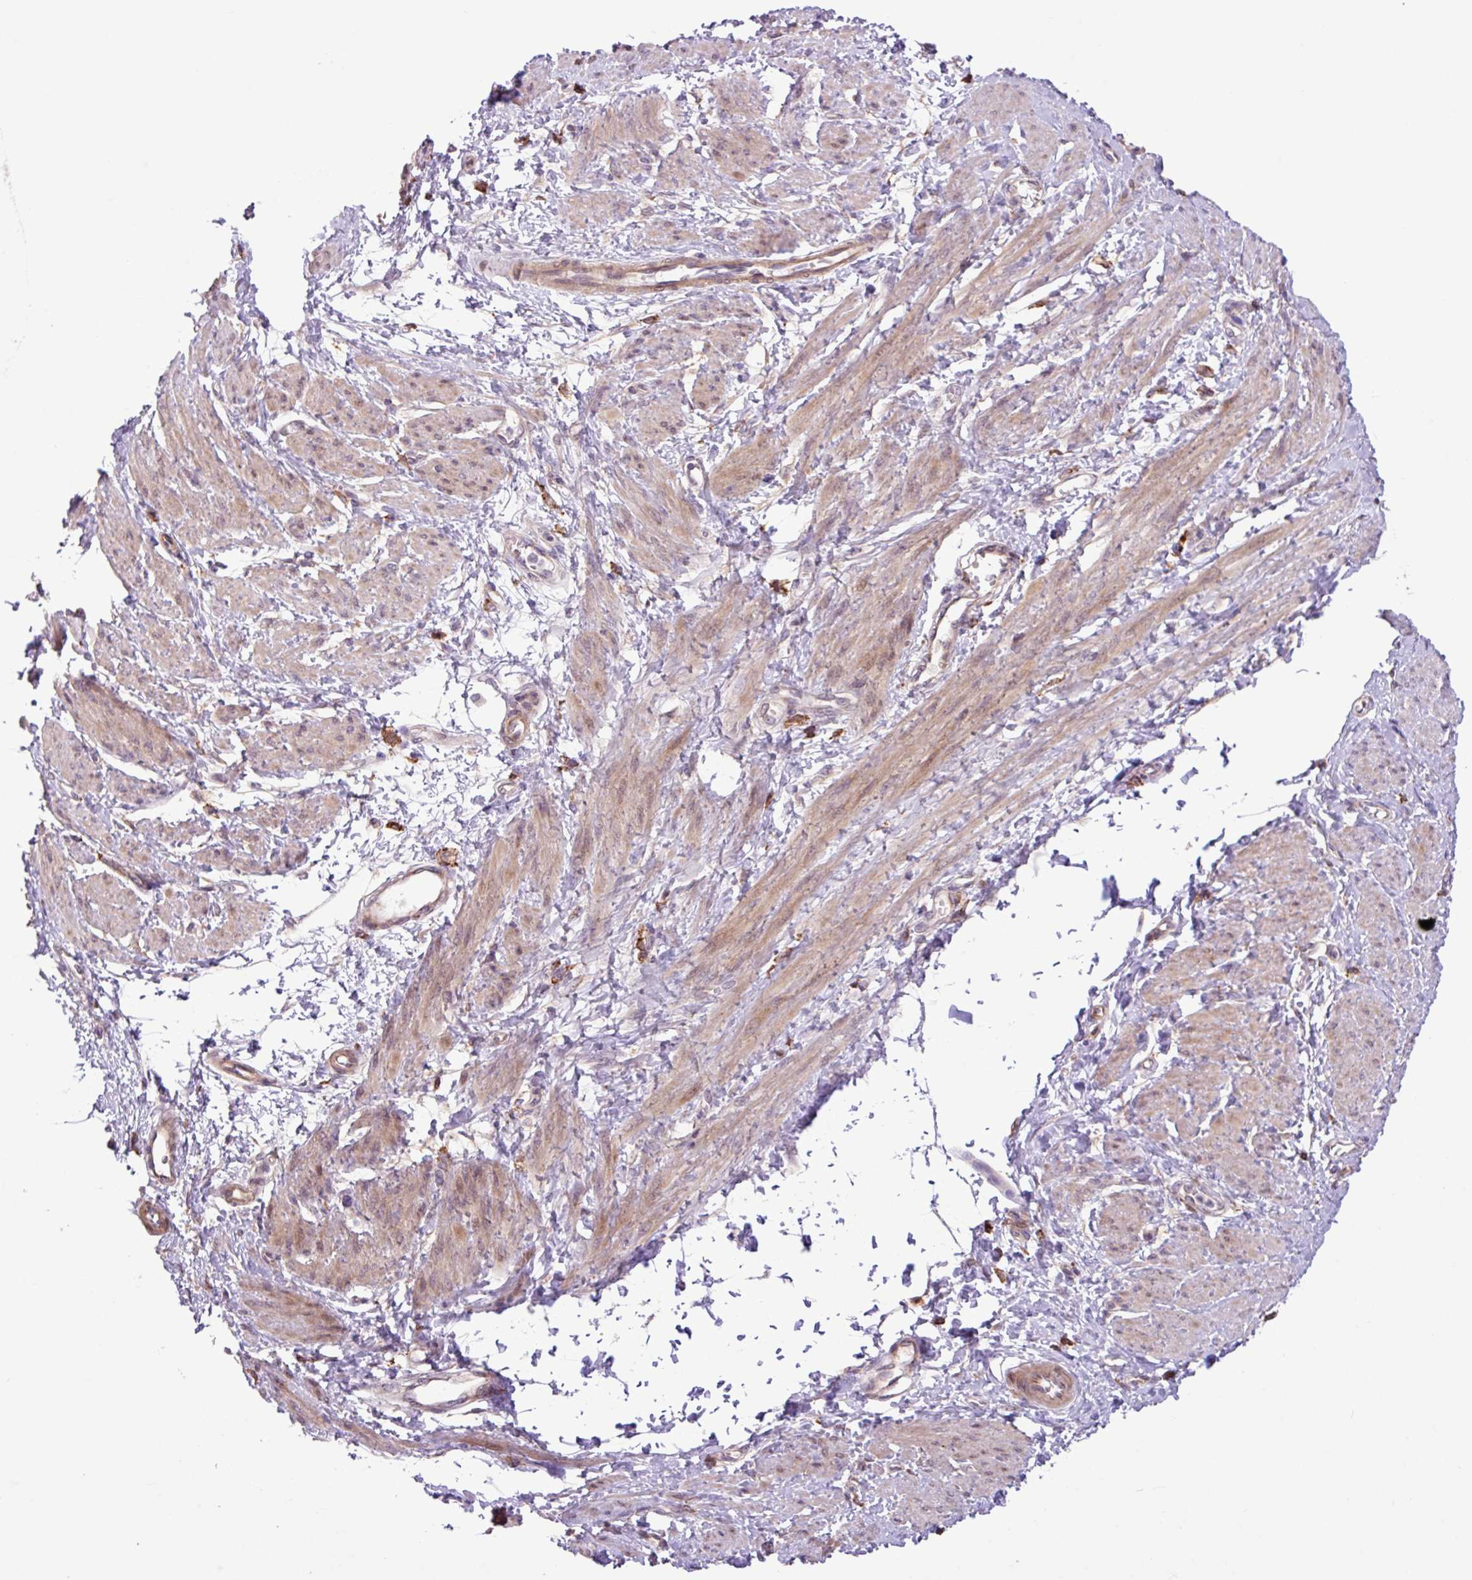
{"staining": {"intensity": "moderate", "quantity": "25%-75%", "location": "cytoplasmic/membranous"}, "tissue": "smooth muscle", "cell_type": "Smooth muscle cells", "image_type": "normal", "snomed": [{"axis": "morphology", "description": "Normal tissue, NOS"}, {"axis": "topography", "description": "Smooth muscle"}, {"axis": "topography", "description": "Uterus"}], "caption": "Moderate cytoplasmic/membranous staining is identified in about 25%-75% of smooth muscle cells in benign smooth muscle.", "gene": "ARHGEF25", "patient": {"sex": "female", "age": 39}}